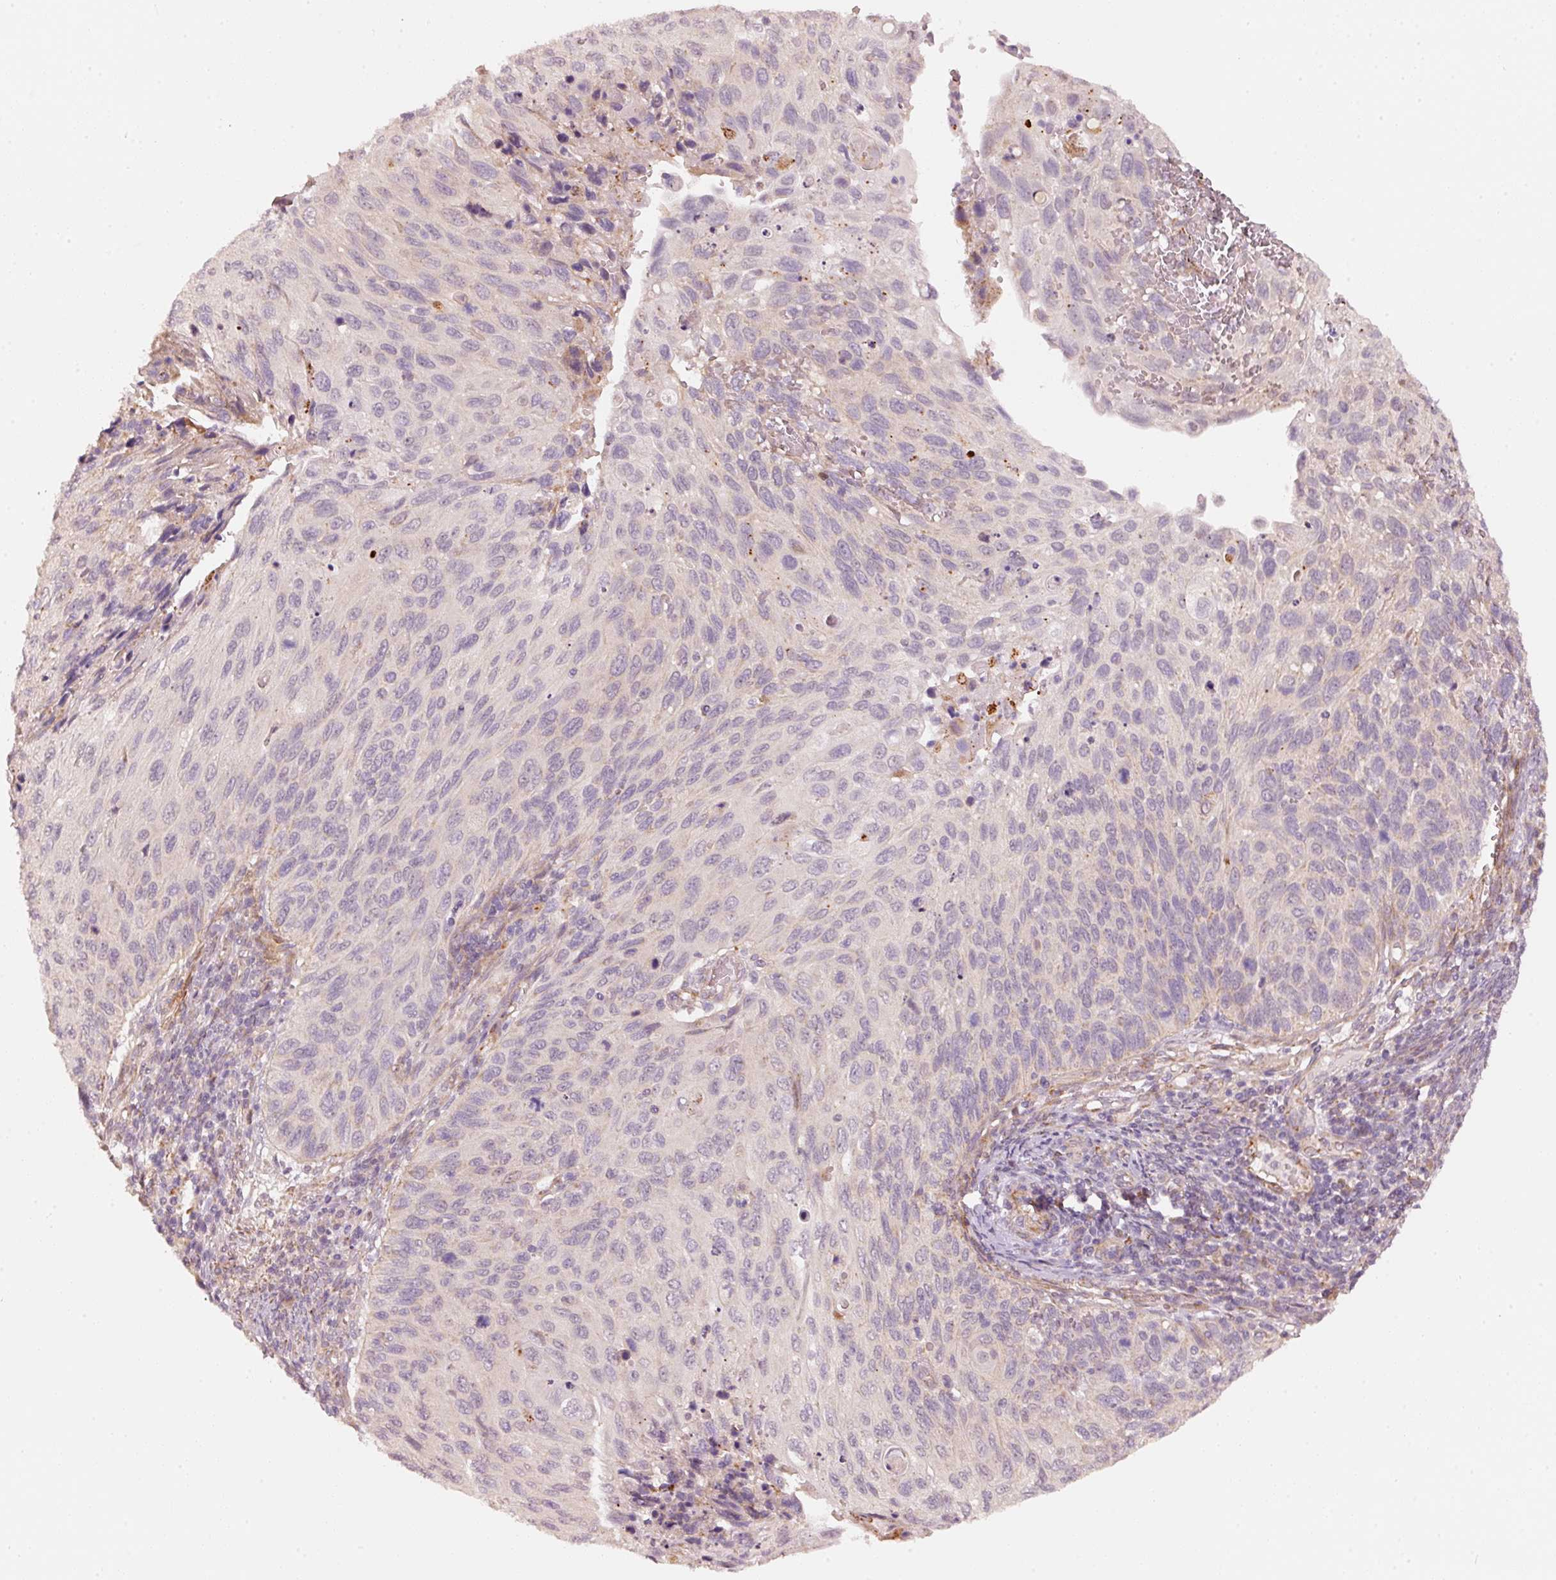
{"staining": {"intensity": "negative", "quantity": "none", "location": "none"}, "tissue": "cervical cancer", "cell_type": "Tumor cells", "image_type": "cancer", "snomed": [{"axis": "morphology", "description": "Squamous cell carcinoma, NOS"}, {"axis": "topography", "description": "Cervix"}], "caption": "Immunohistochemistry (IHC) of squamous cell carcinoma (cervical) reveals no positivity in tumor cells.", "gene": "ARHGAP22", "patient": {"sex": "female", "age": 70}}